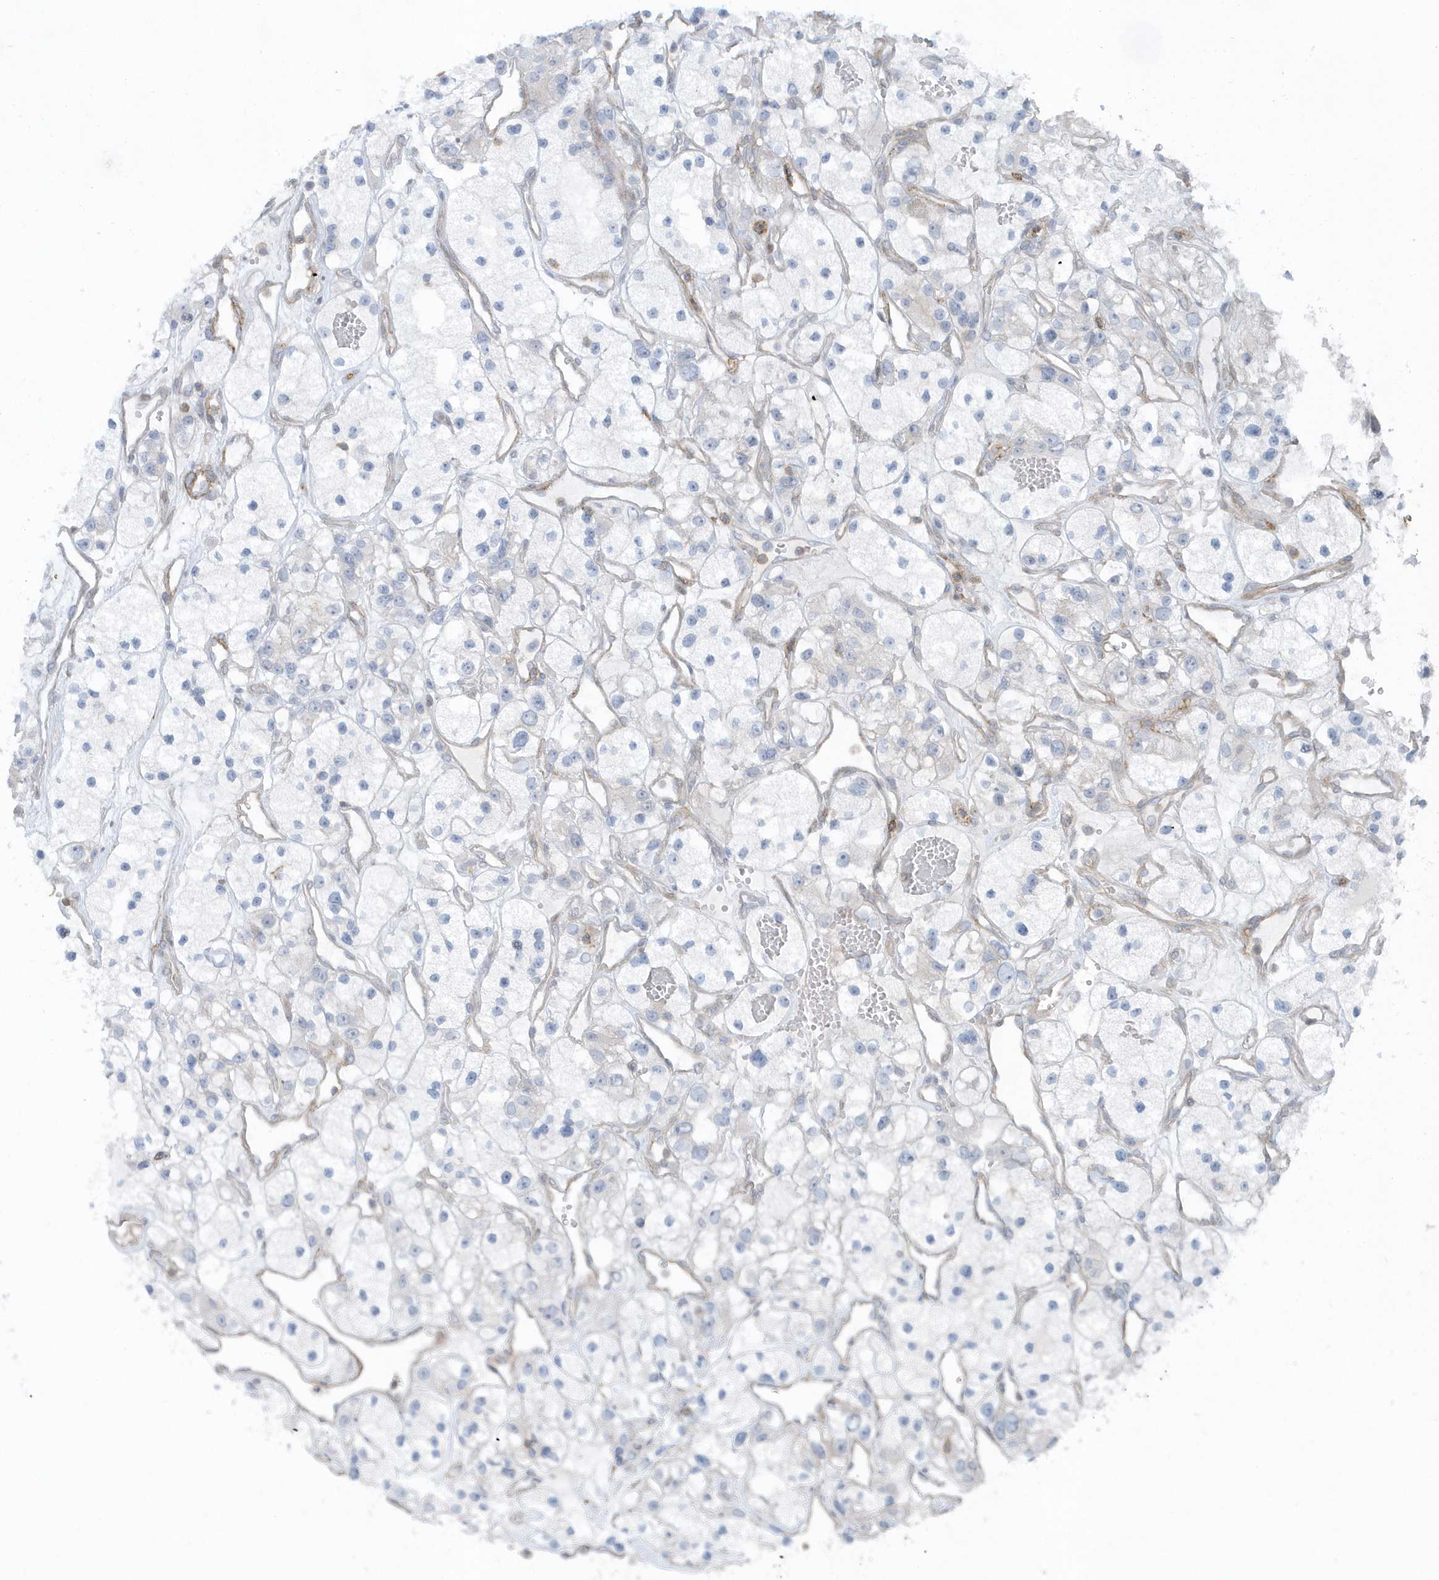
{"staining": {"intensity": "negative", "quantity": "none", "location": "none"}, "tissue": "renal cancer", "cell_type": "Tumor cells", "image_type": "cancer", "snomed": [{"axis": "morphology", "description": "Adenocarcinoma, NOS"}, {"axis": "topography", "description": "Kidney"}], "caption": "This histopathology image is of renal cancer stained with immunohistochemistry to label a protein in brown with the nuclei are counter-stained blue. There is no expression in tumor cells.", "gene": "CACNB2", "patient": {"sex": "female", "age": 57}}